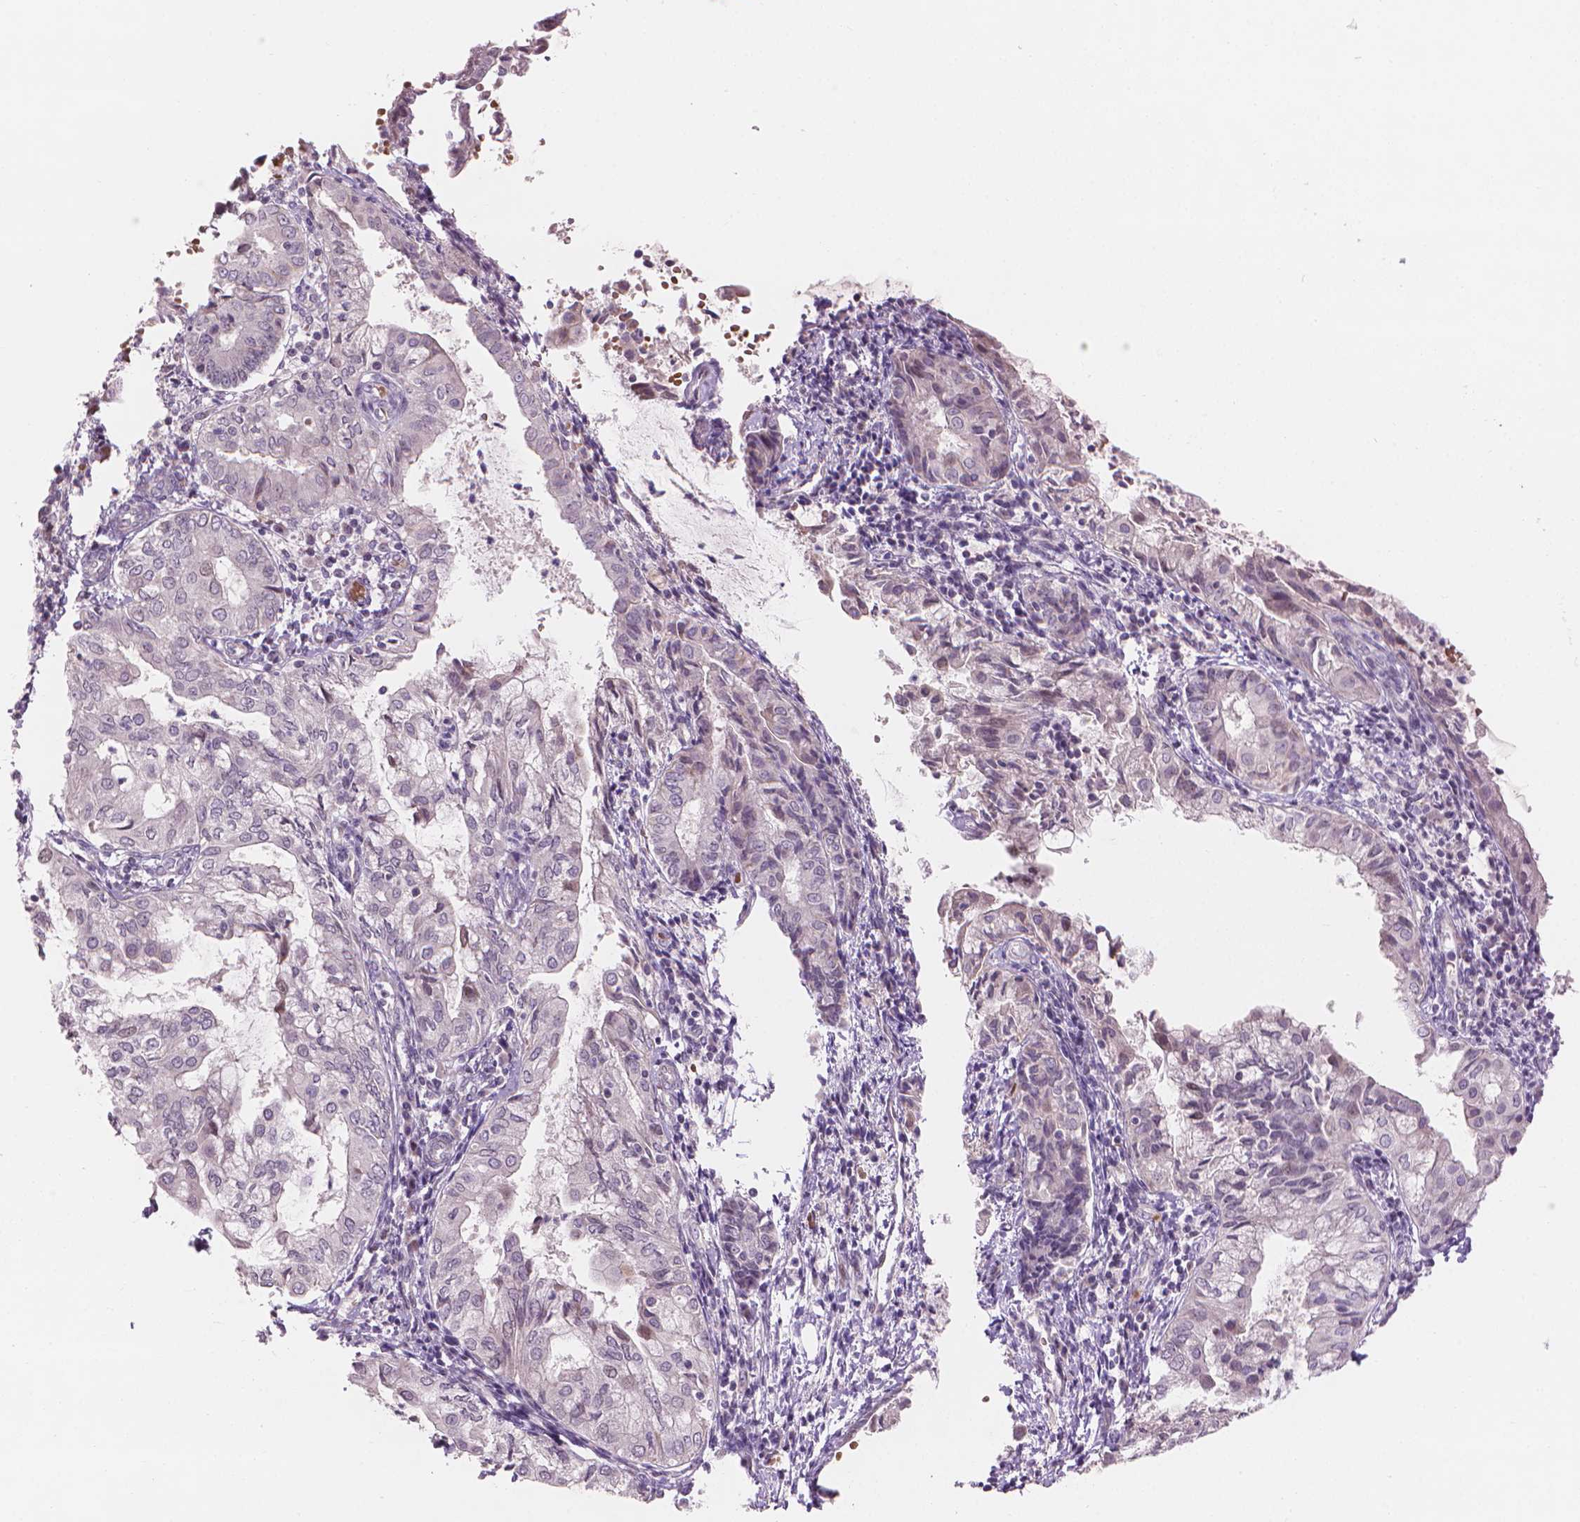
{"staining": {"intensity": "negative", "quantity": "none", "location": "none"}, "tissue": "endometrial cancer", "cell_type": "Tumor cells", "image_type": "cancer", "snomed": [{"axis": "morphology", "description": "Adenocarcinoma, NOS"}, {"axis": "topography", "description": "Endometrium"}], "caption": "A photomicrograph of endometrial cancer stained for a protein displays no brown staining in tumor cells. (DAB (3,3'-diaminobenzidine) immunohistochemistry (IHC) visualized using brightfield microscopy, high magnification).", "gene": "IFFO1", "patient": {"sex": "female", "age": 68}}